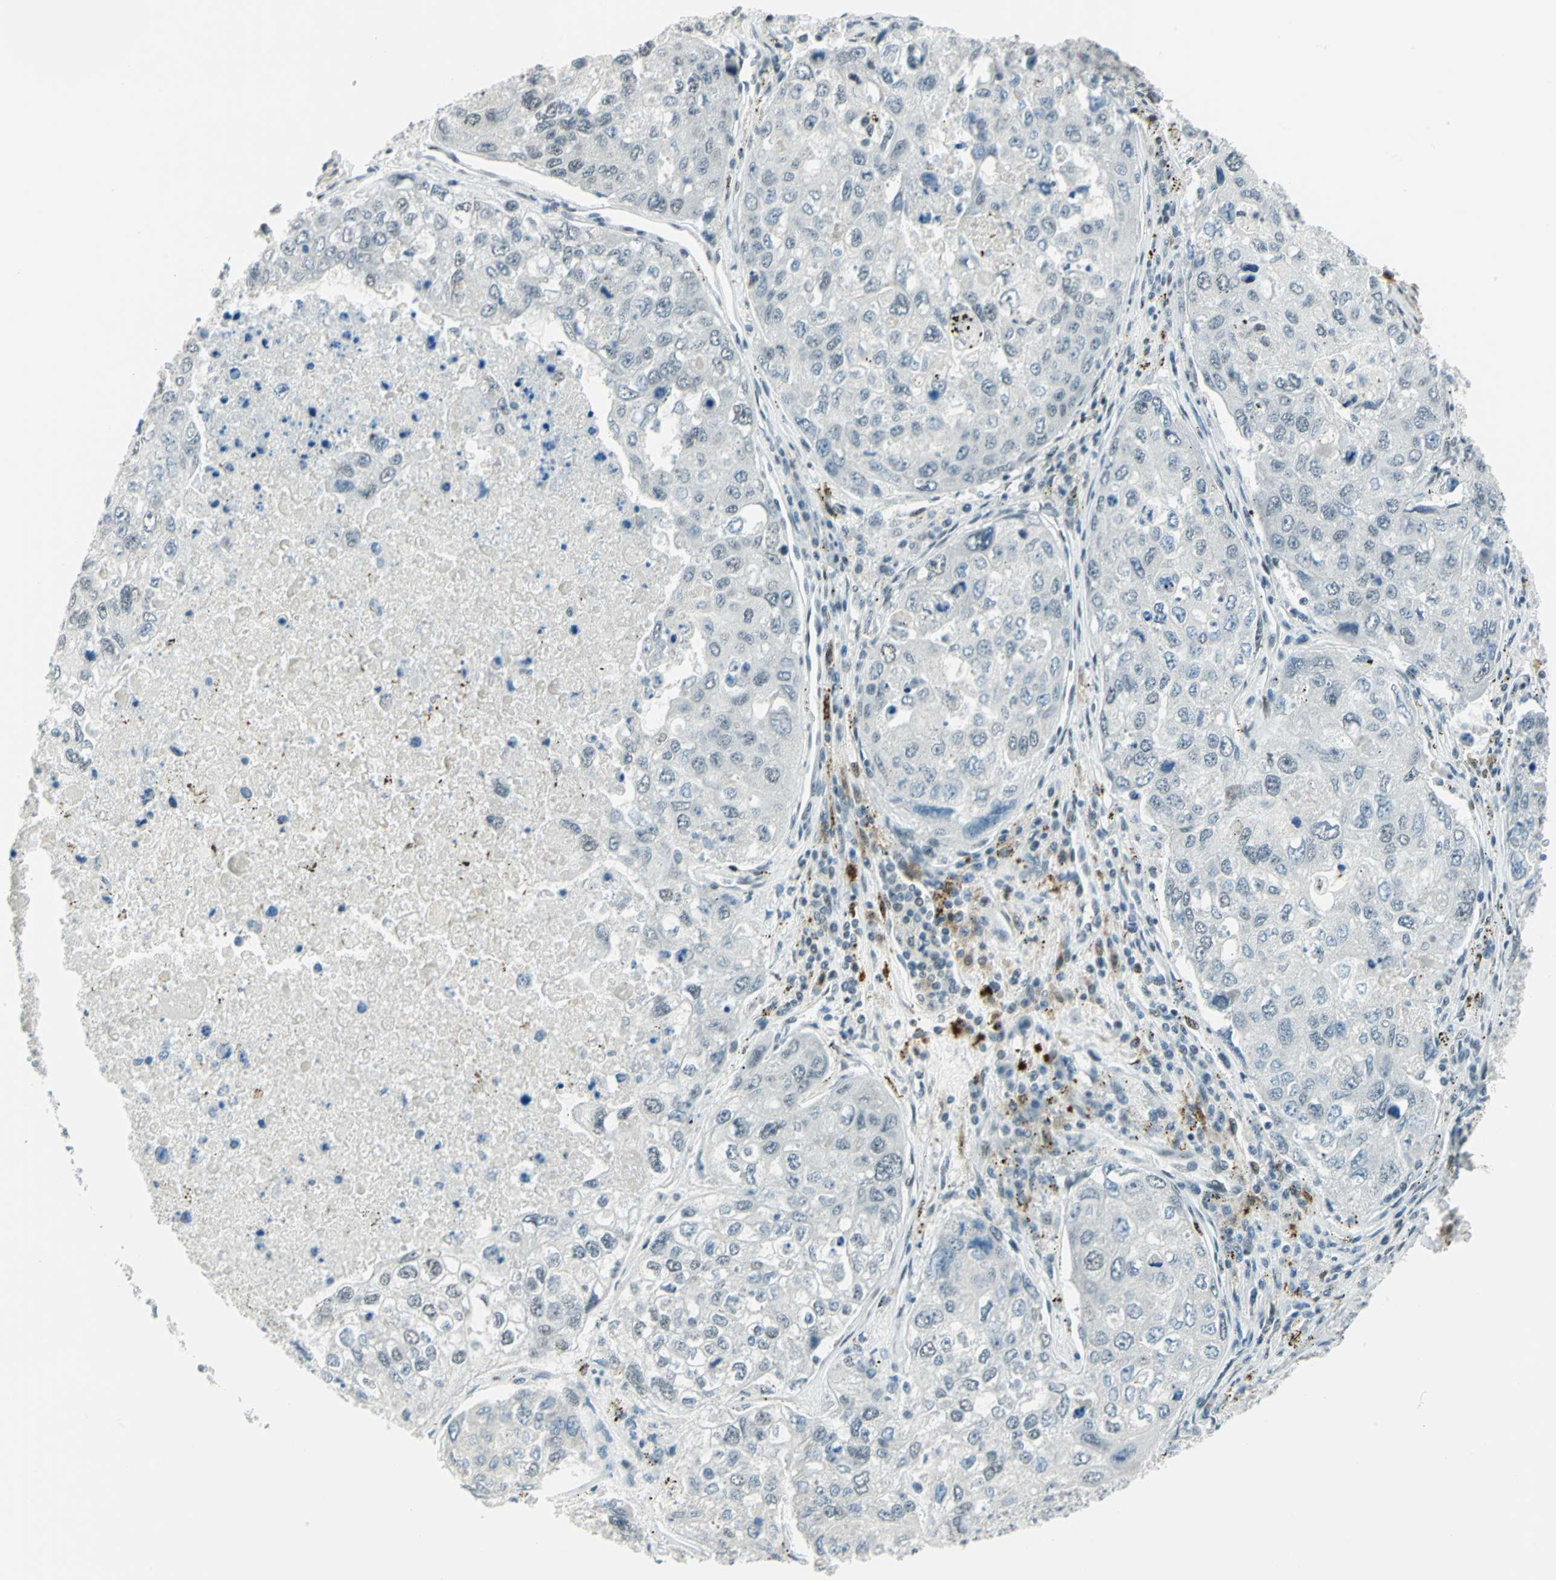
{"staining": {"intensity": "negative", "quantity": "none", "location": "none"}, "tissue": "urothelial cancer", "cell_type": "Tumor cells", "image_type": "cancer", "snomed": [{"axis": "morphology", "description": "Urothelial carcinoma, High grade"}, {"axis": "topography", "description": "Lymph node"}, {"axis": "topography", "description": "Urinary bladder"}], "caption": "A histopathology image of urothelial carcinoma (high-grade) stained for a protein displays no brown staining in tumor cells. (Stains: DAB (3,3'-diaminobenzidine) IHC with hematoxylin counter stain, Microscopy: brightfield microscopy at high magnification).", "gene": "MTMR10", "patient": {"sex": "male", "age": 51}}